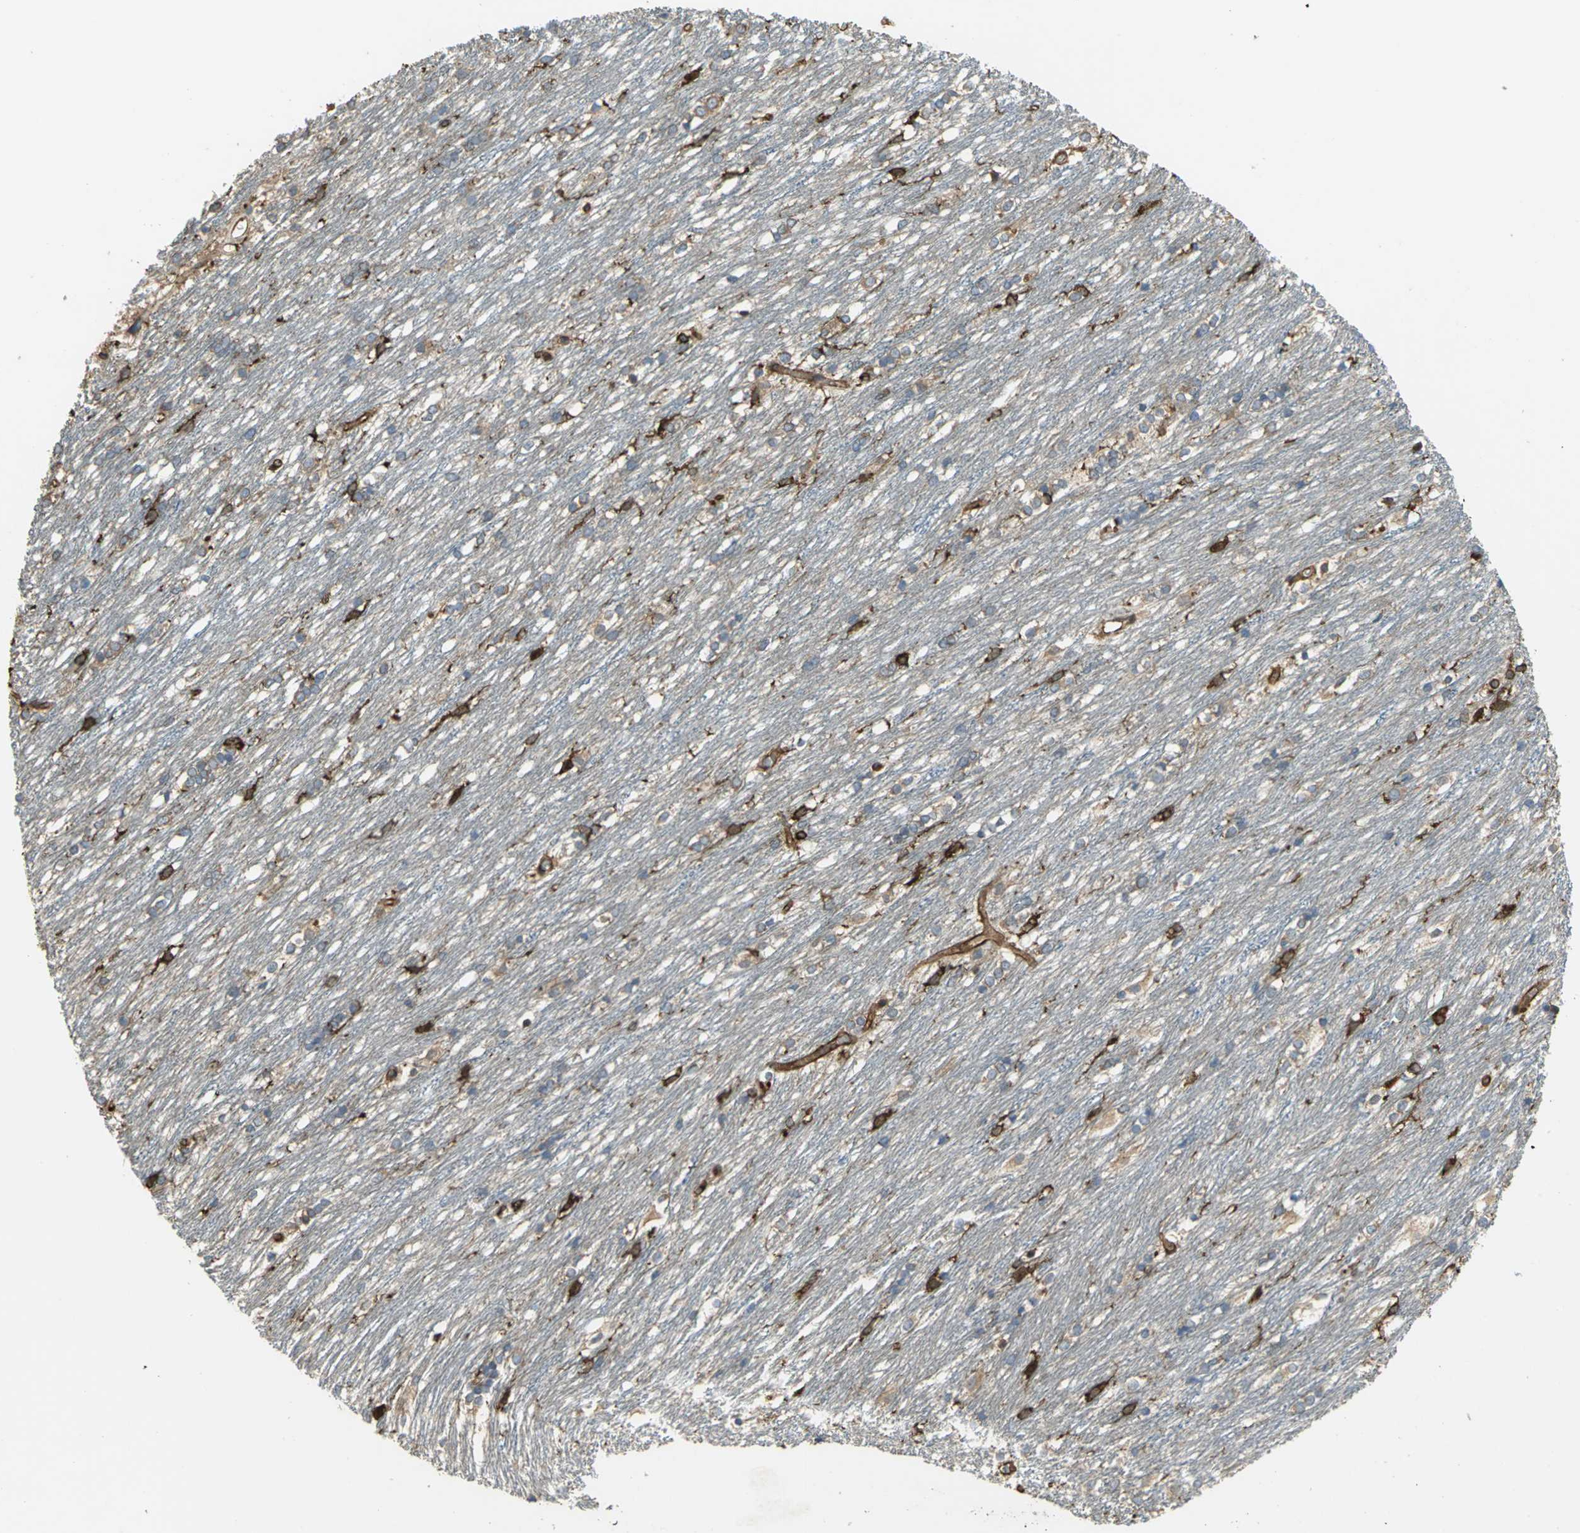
{"staining": {"intensity": "strong", "quantity": "<25%", "location": "cytoplasmic/membranous"}, "tissue": "caudate", "cell_type": "Glial cells", "image_type": "normal", "snomed": [{"axis": "morphology", "description": "Normal tissue, NOS"}, {"axis": "topography", "description": "Lateral ventricle wall"}], "caption": "Immunohistochemical staining of benign caudate exhibits strong cytoplasmic/membranous protein positivity in about <25% of glial cells.", "gene": "TLN1", "patient": {"sex": "female", "age": 19}}